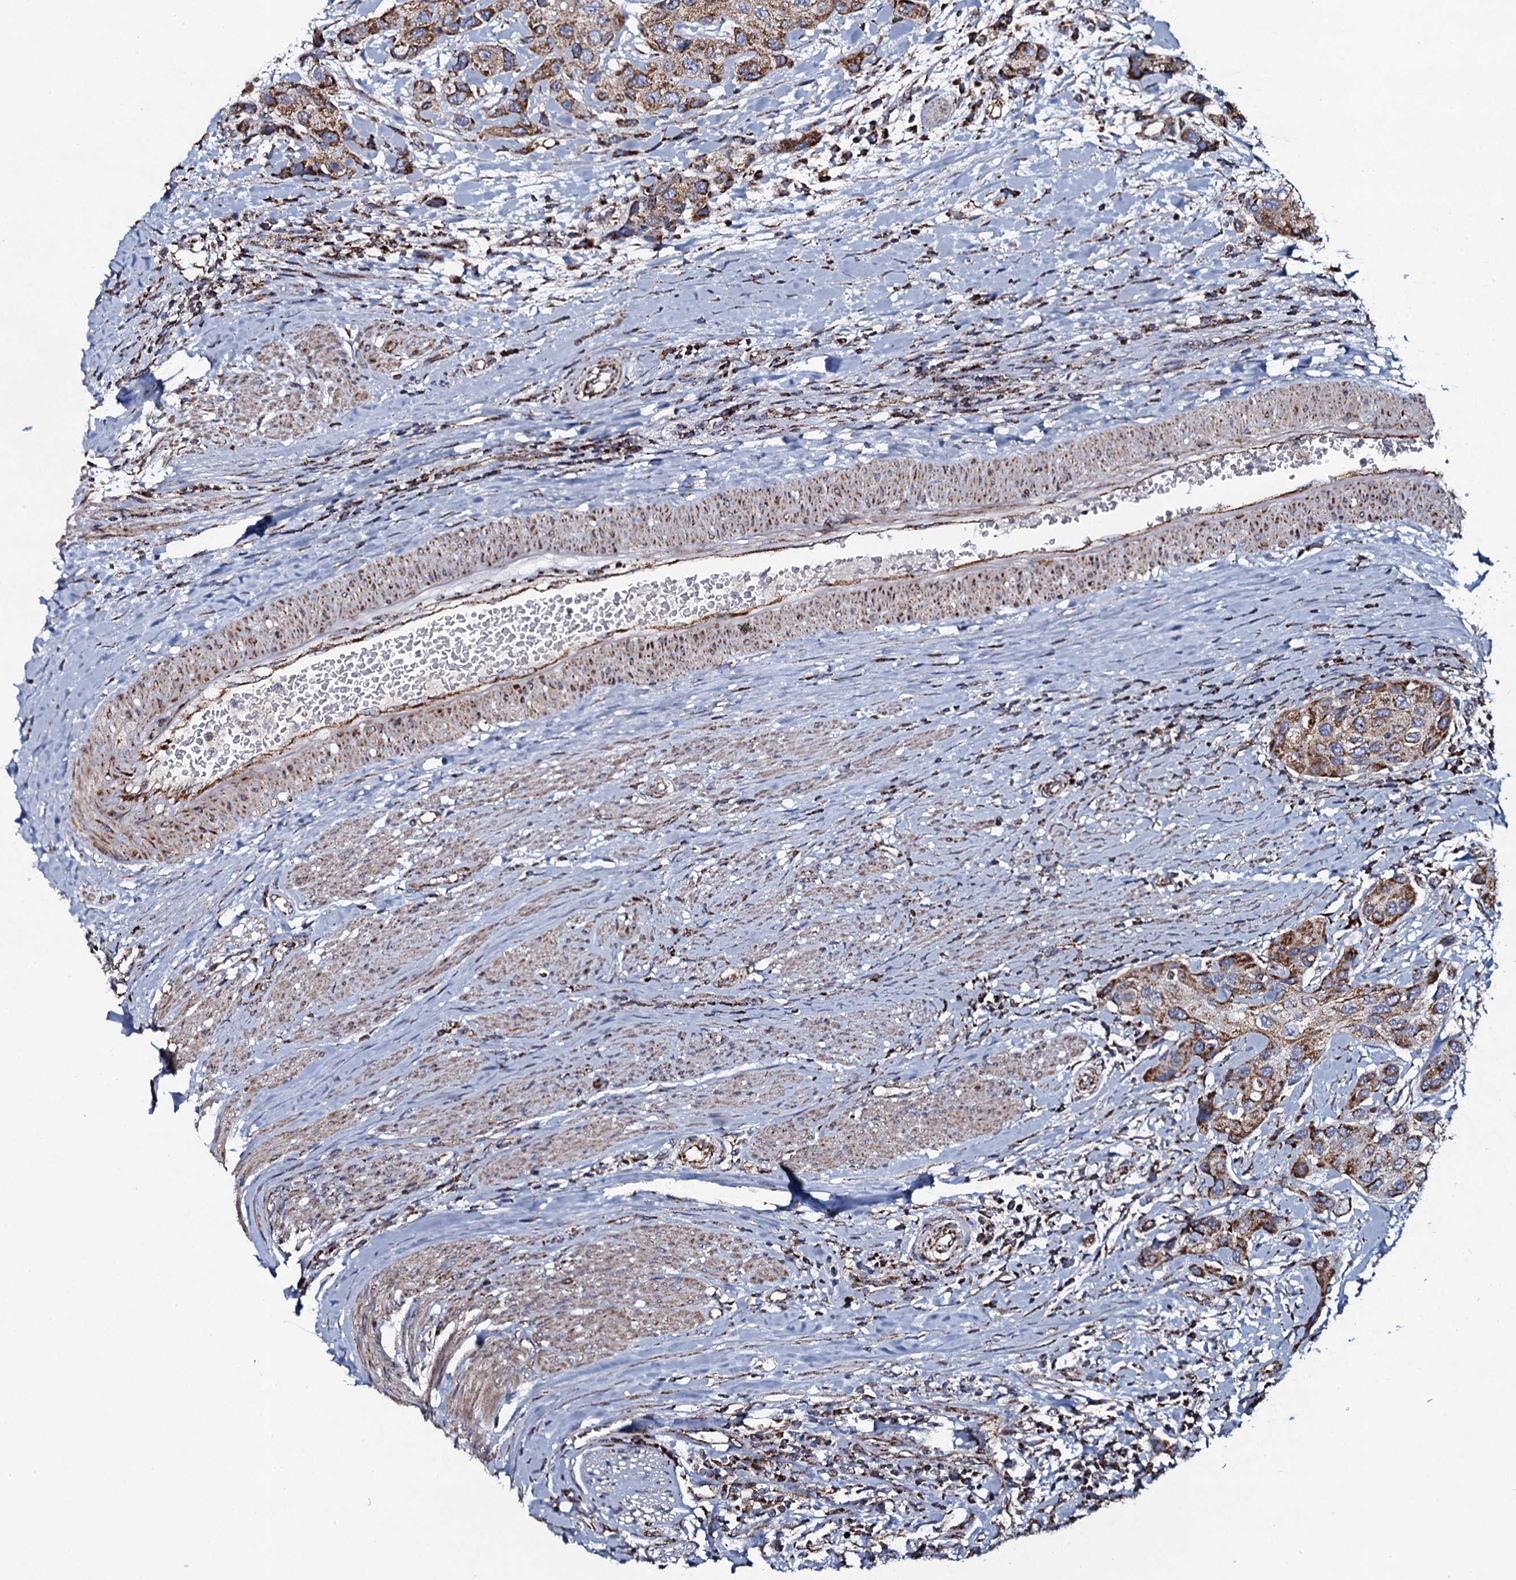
{"staining": {"intensity": "moderate", "quantity": ">75%", "location": "cytoplasmic/membranous"}, "tissue": "urothelial cancer", "cell_type": "Tumor cells", "image_type": "cancer", "snomed": [{"axis": "morphology", "description": "Normal tissue, NOS"}, {"axis": "morphology", "description": "Urothelial carcinoma, High grade"}, {"axis": "topography", "description": "Vascular tissue"}, {"axis": "topography", "description": "Urinary bladder"}], "caption": "Immunohistochemistry (IHC) staining of urothelial cancer, which shows medium levels of moderate cytoplasmic/membranous staining in about >75% of tumor cells indicating moderate cytoplasmic/membranous protein positivity. The staining was performed using DAB (brown) for protein detection and nuclei were counterstained in hematoxylin (blue).", "gene": "EVC2", "patient": {"sex": "female", "age": 56}}